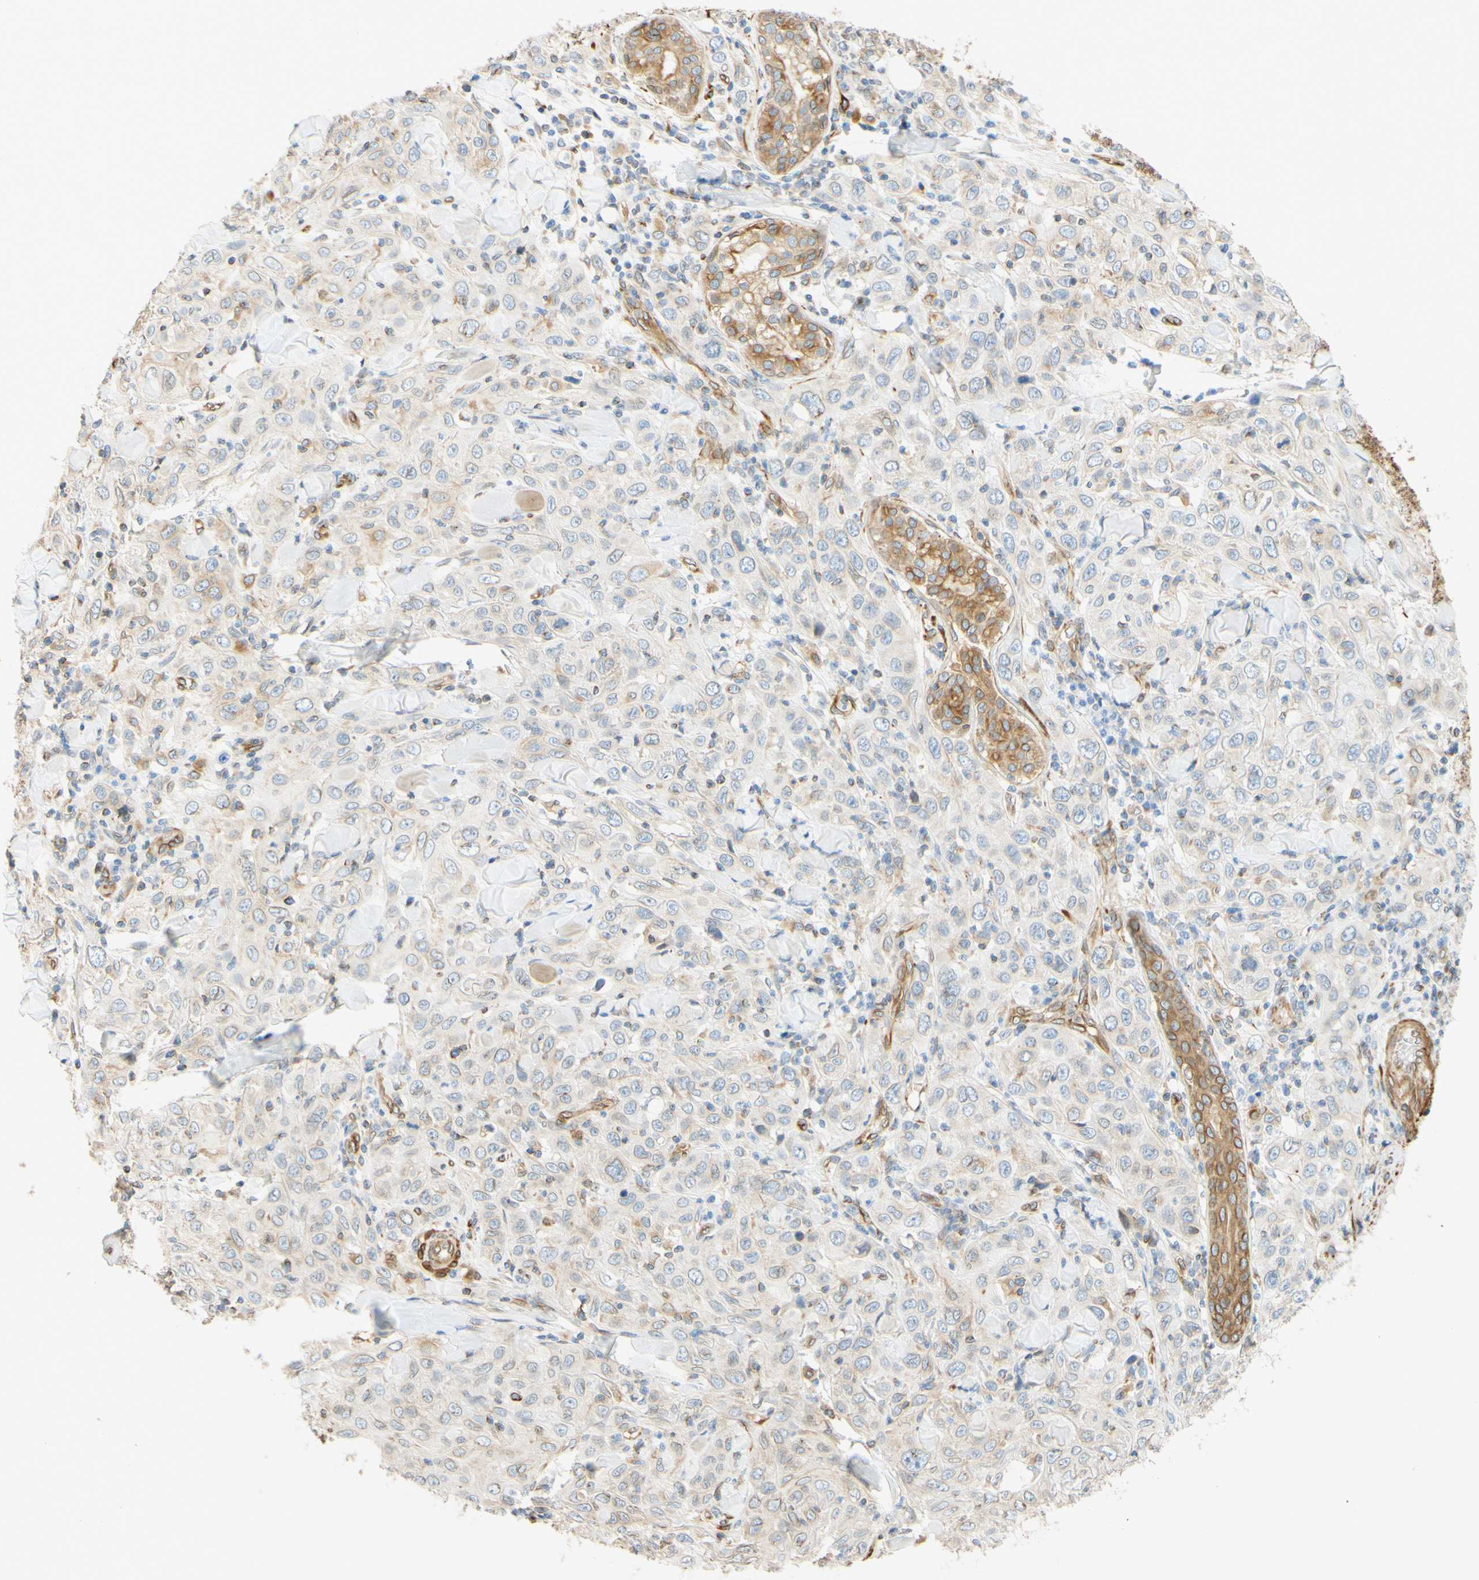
{"staining": {"intensity": "weak", "quantity": "<25%", "location": "cytoplasmic/membranous,nuclear"}, "tissue": "skin cancer", "cell_type": "Tumor cells", "image_type": "cancer", "snomed": [{"axis": "morphology", "description": "Squamous cell carcinoma, NOS"}, {"axis": "topography", "description": "Skin"}], "caption": "IHC of human skin cancer exhibits no expression in tumor cells.", "gene": "ENDOD1", "patient": {"sex": "female", "age": 88}}